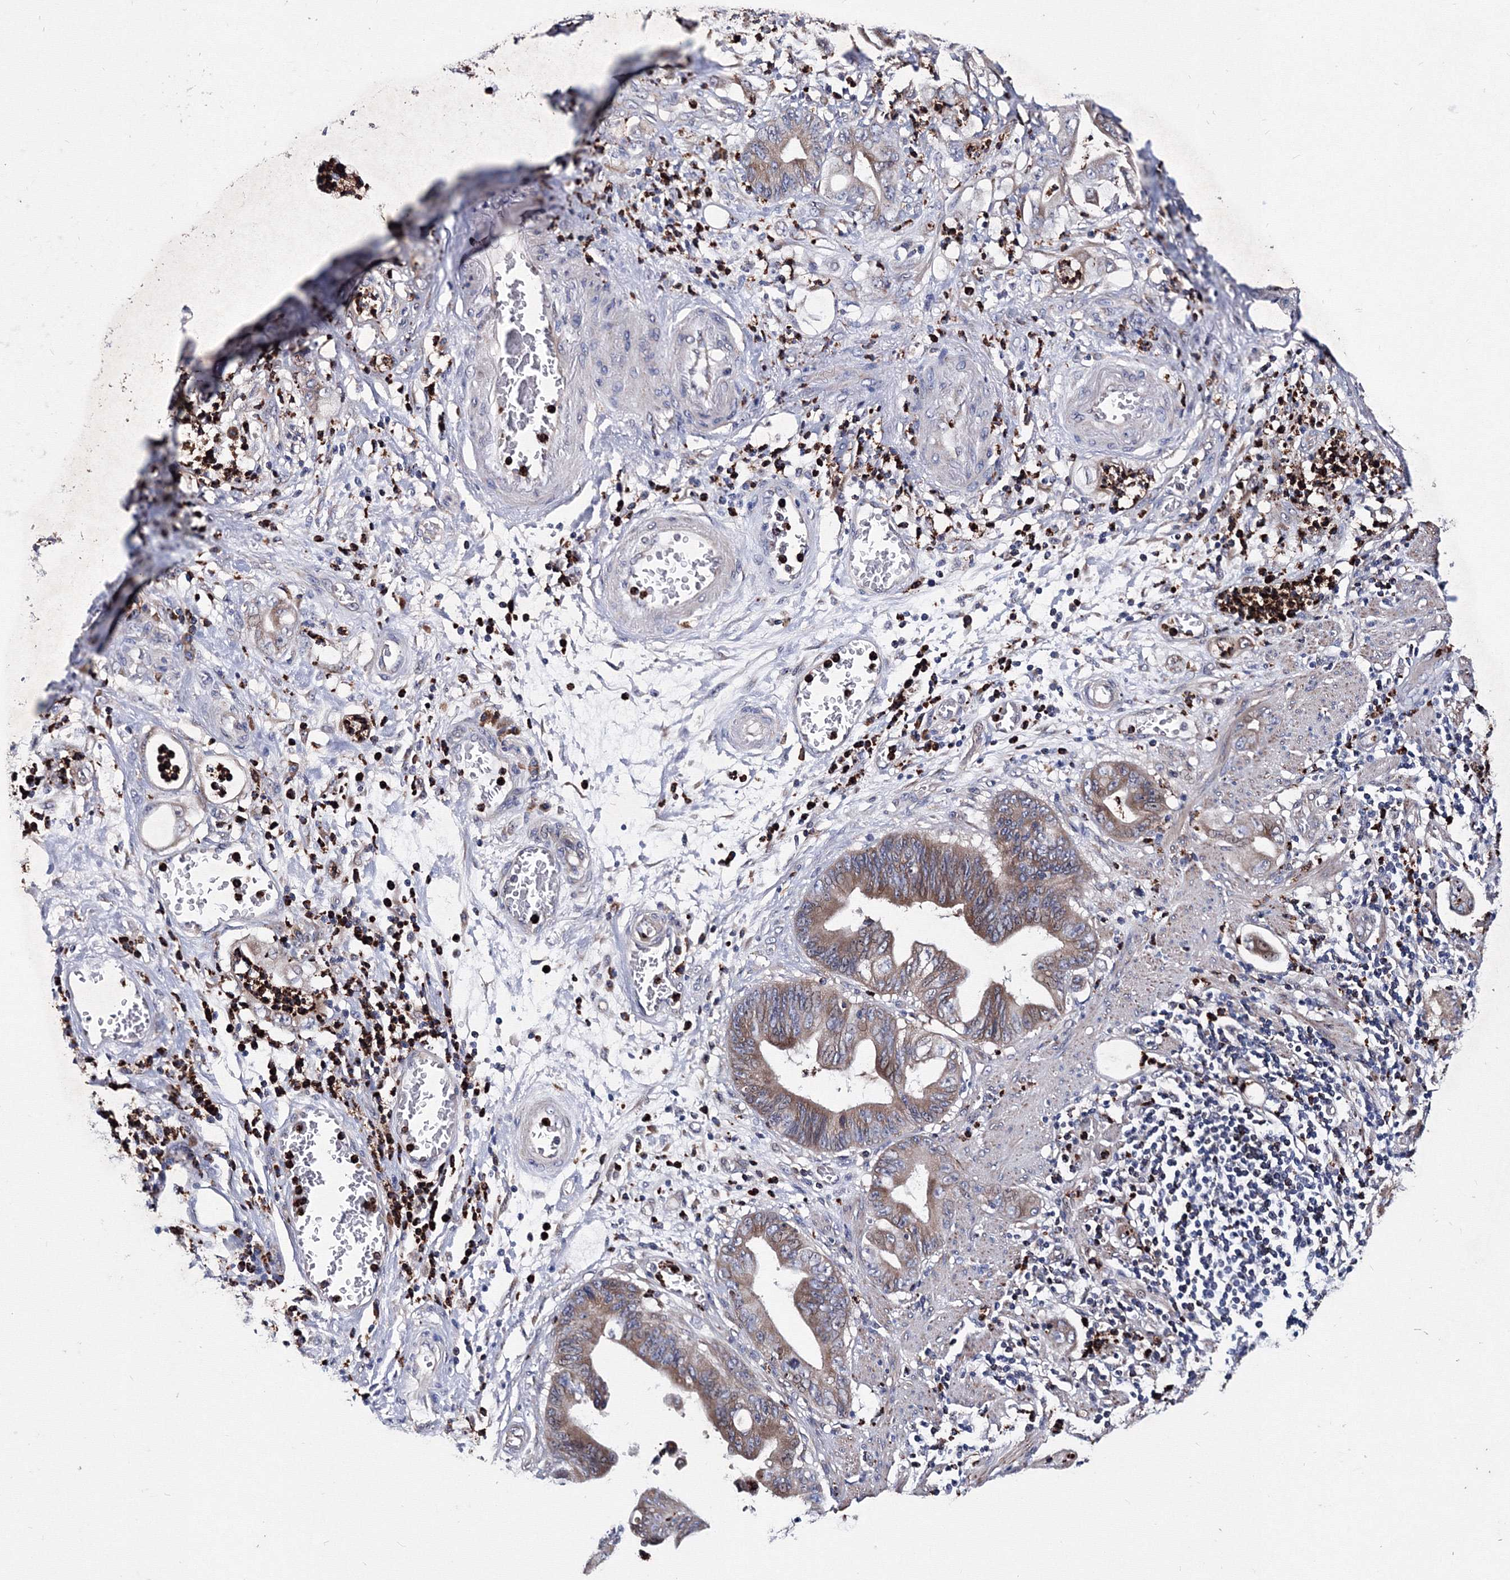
{"staining": {"intensity": "moderate", "quantity": "25%-75%", "location": "cytoplasmic/membranous"}, "tissue": "stomach cancer", "cell_type": "Tumor cells", "image_type": "cancer", "snomed": [{"axis": "morphology", "description": "Adenocarcinoma, NOS"}, {"axis": "topography", "description": "Stomach"}], "caption": "Stomach cancer (adenocarcinoma) stained for a protein shows moderate cytoplasmic/membranous positivity in tumor cells.", "gene": "PHYKPL", "patient": {"sex": "female", "age": 73}}